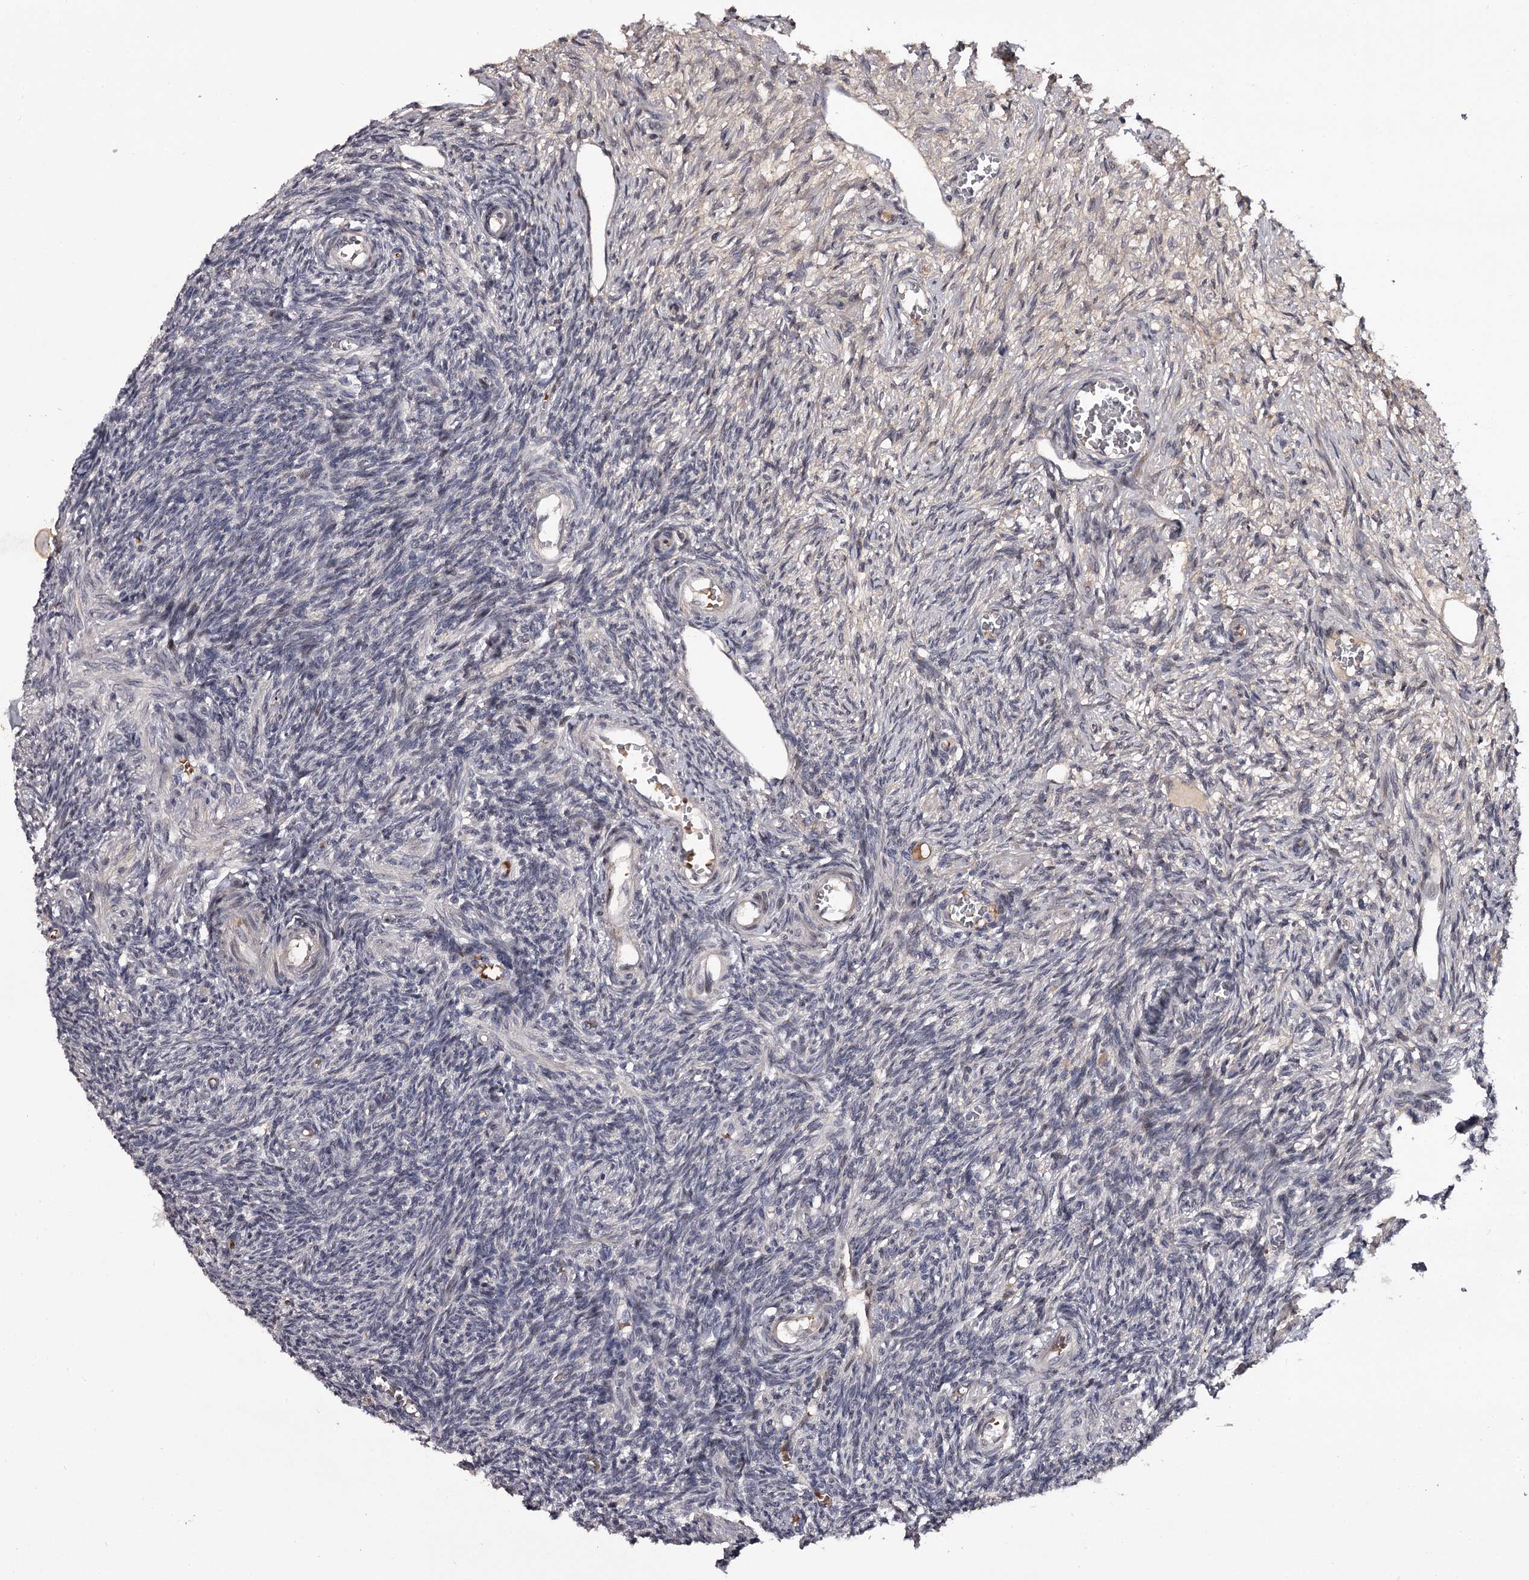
{"staining": {"intensity": "negative", "quantity": "none", "location": "none"}, "tissue": "ovary", "cell_type": "Ovarian stroma cells", "image_type": "normal", "snomed": [{"axis": "morphology", "description": "Normal tissue, NOS"}, {"axis": "topography", "description": "Ovary"}], "caption": "The histopathology image shows no staining of ovarian stroma cells in unremarkable ovary.", "gene": "RNF44", "patient": {"sex": "female", "age": 27}}